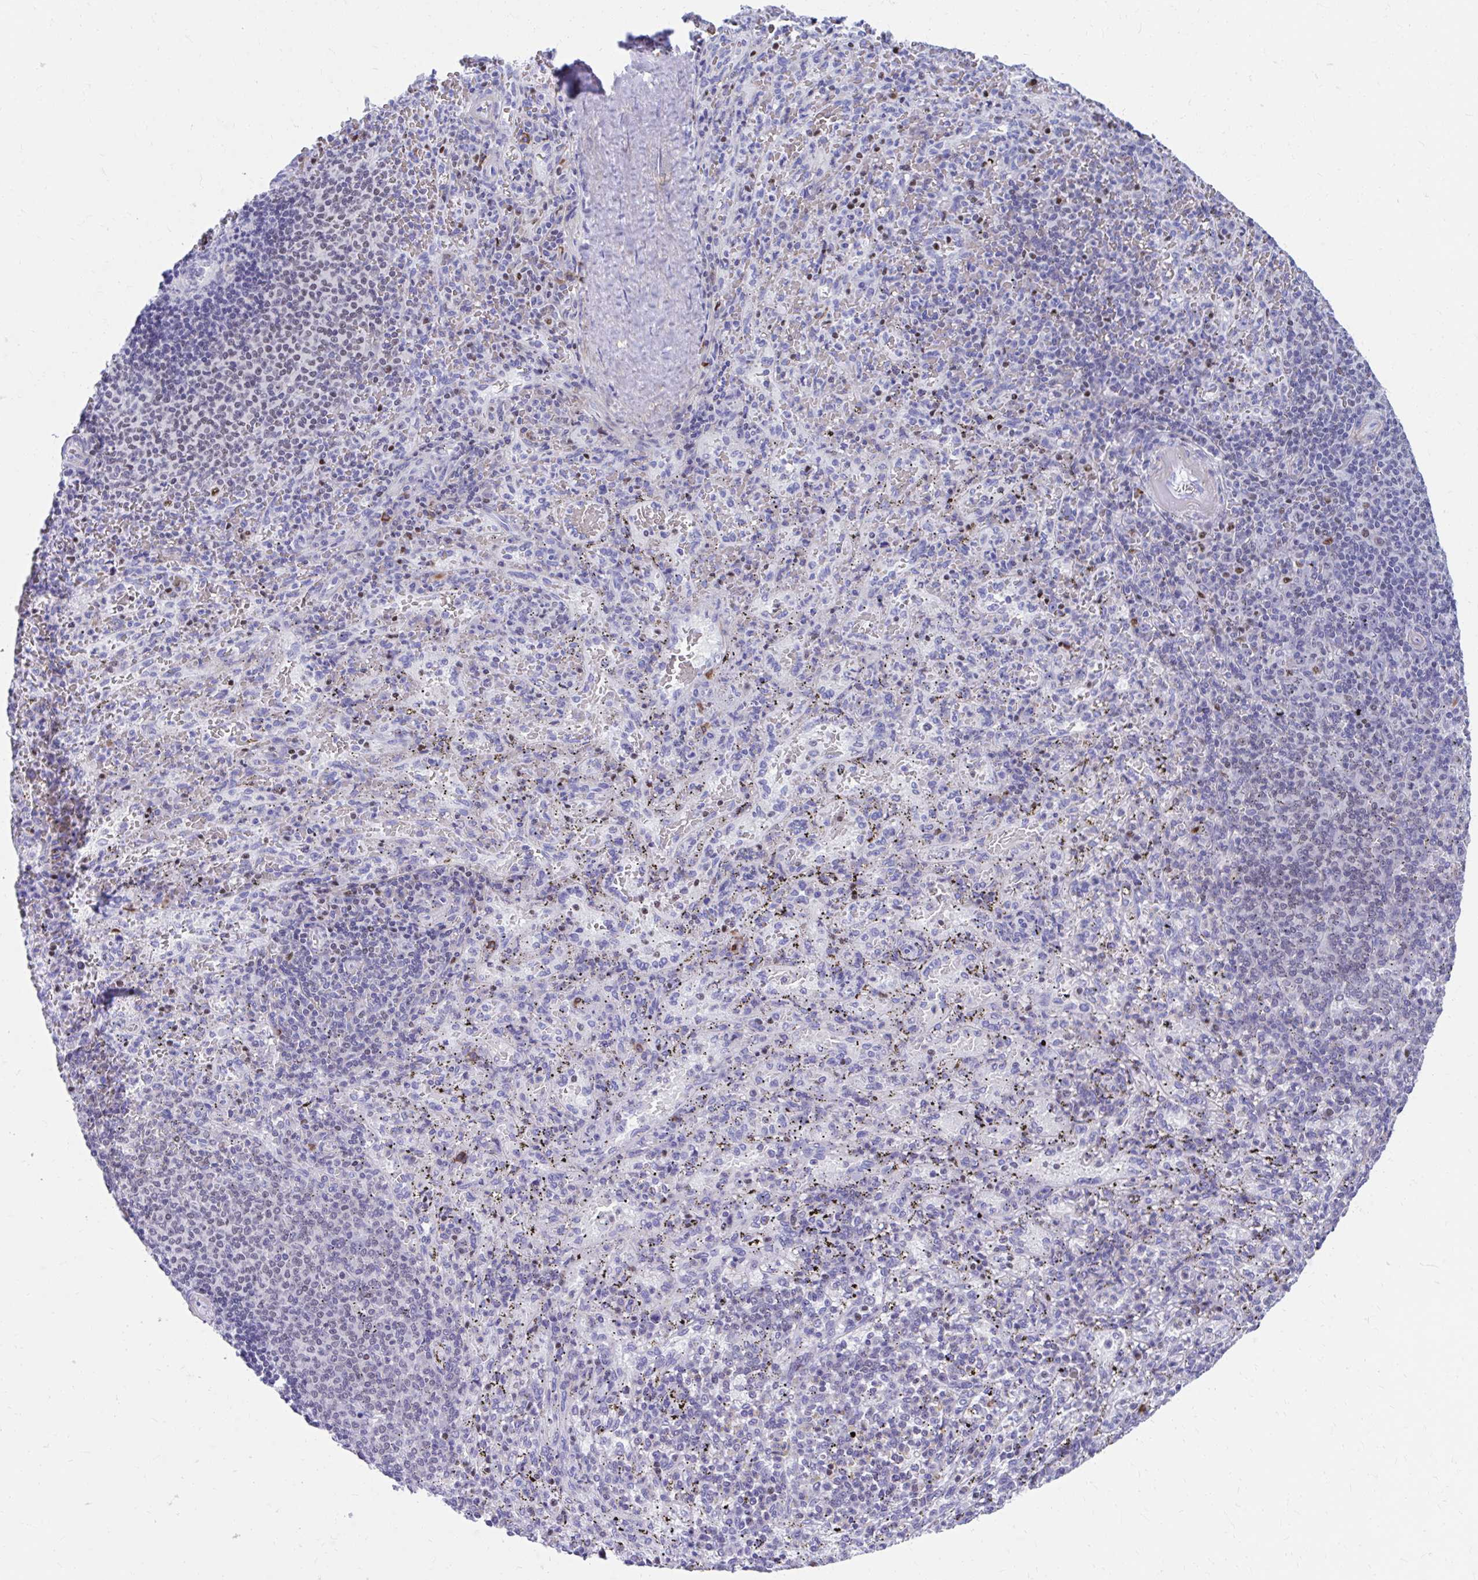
{"staining": {"intensity": "moderate", "quantity": "<25%", "location": "nuclear"}, "tissue": "spleen", "cell_type": "Cells in red pulp", "image_type": "normal", "snomed": [{"axis": "morphology", "description": "Normal tissue, NOS"}, {"axis": "topography", "description": "Spleen"}], "caption": "Protein analysis of unremarkable spleen displays moderate nuclear expression in about <25% of cells in red pulp.", "gene": "RUNX3", "patient": {"sex": "male", "age": 57}}